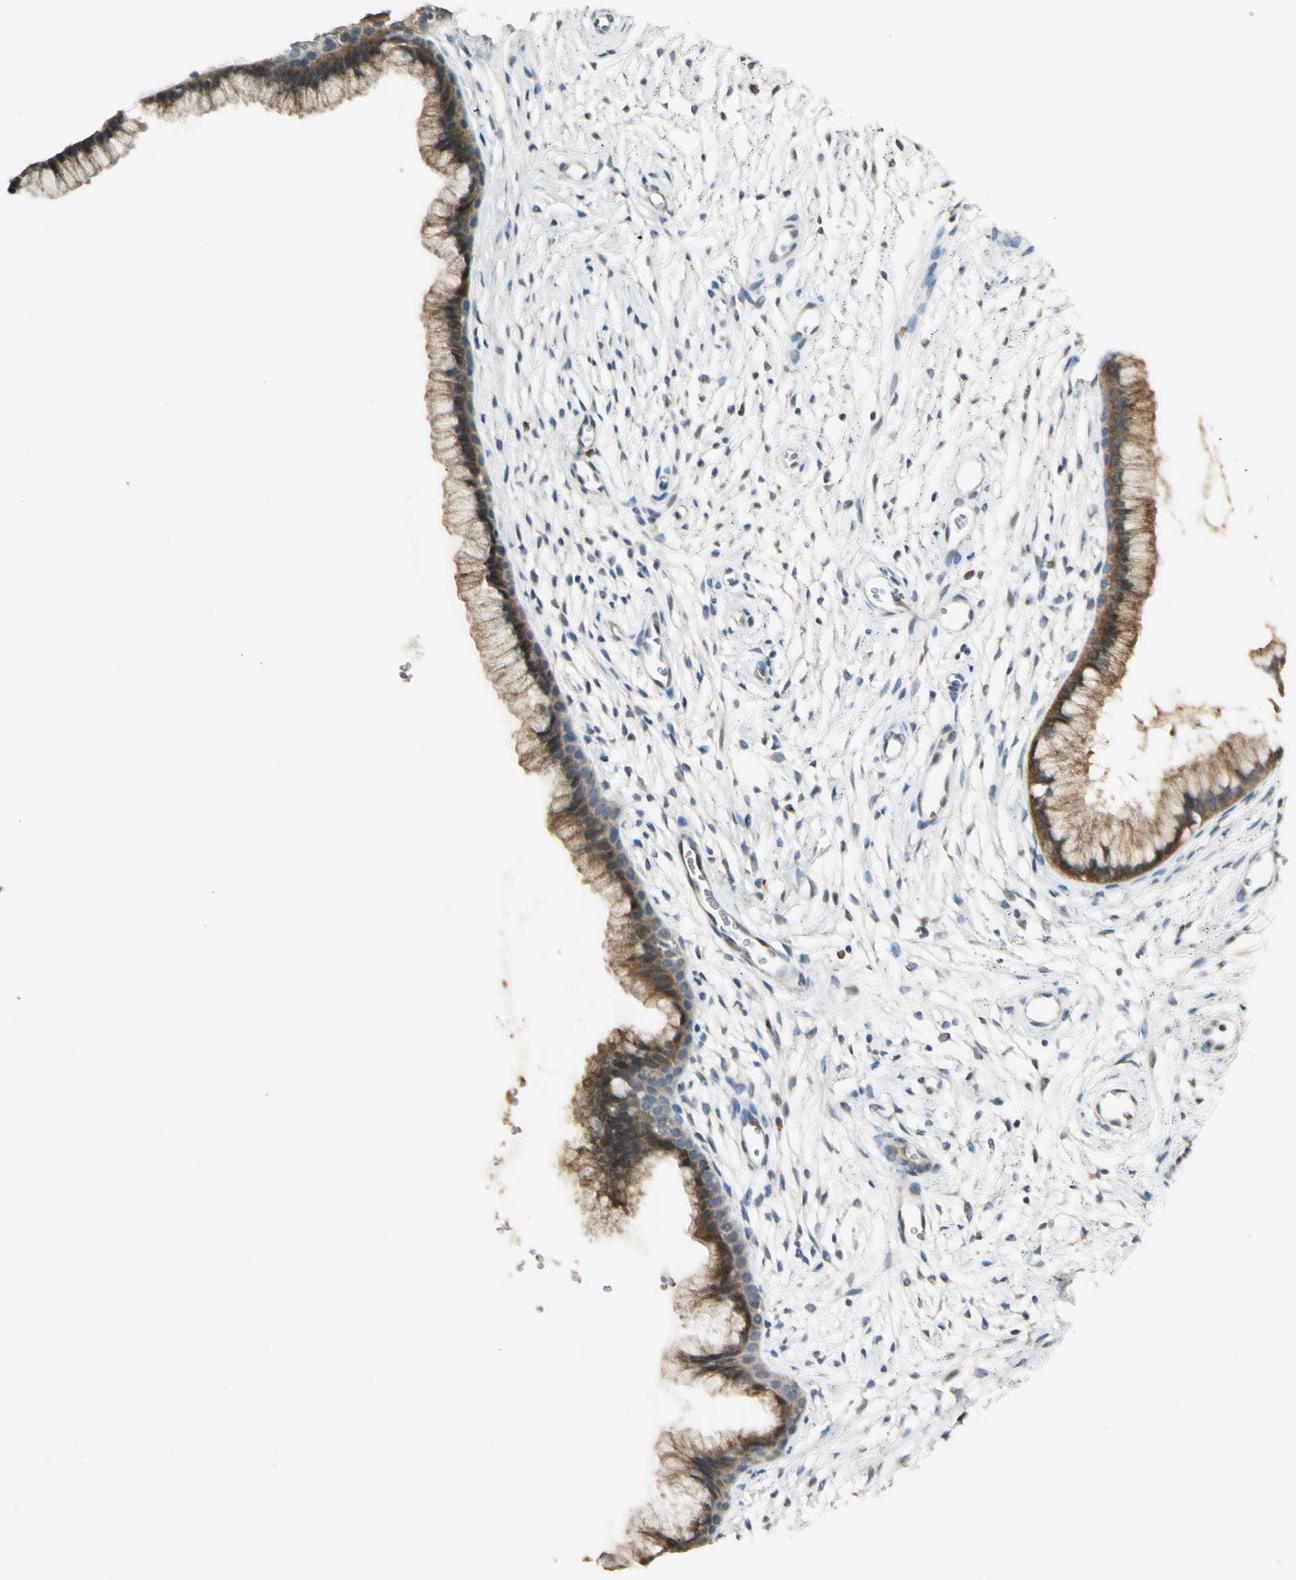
{"staining": {"intensity": "moderate", "quantity": ">75%", "location": "cytoplasmic/membranous"}, "tissue": "cervix", "cell_type": "Glandular cells", "image_type": "normal", "snomed": [{"axis": "morphology", "description": "Normal tissue, NOS"}, {"axis": "topography", "description": "Cervix"}], "caption": "Immunohistochemical staining of unremarkable human cervix reveals >75% levels of moderate cytoplasmic/membranous protein staining in about >75% of glandular cells.", "gene": "PLXNA1", "patient": {"sex": "female", "age": 39}}